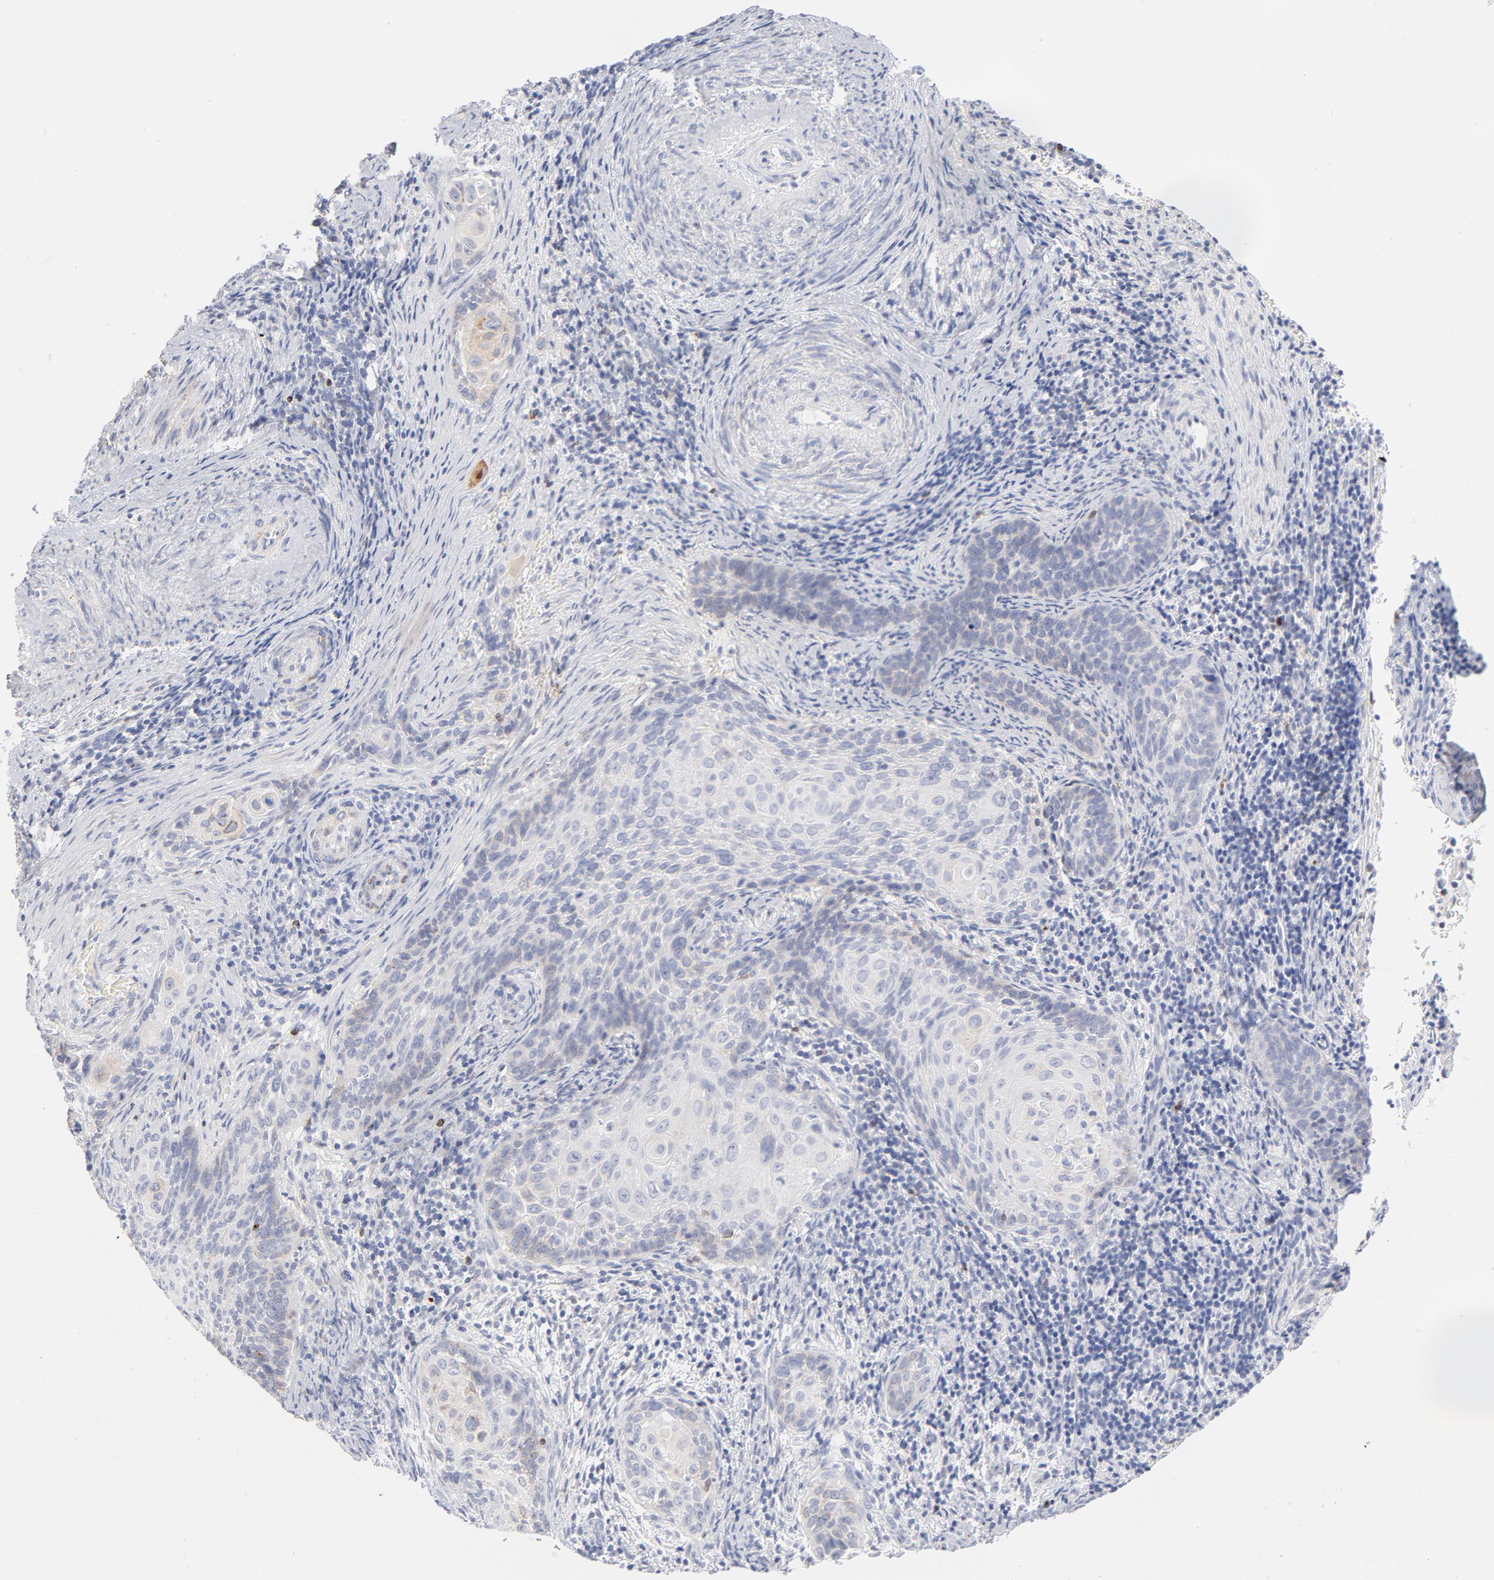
{"staining": {"intensity": "negative", "quantity": "none", "location": "none"}, "tissue": "cervical cancer", "cell_type": "Tumor cells", "image_type": "cancer", "snomed": [{"axis": "morphology", "description": "Squamous cell carcinoma, NOS"}, {"axis": "topography", "description": "Cervix"}], "caption": "Immunohistochemistry histopathology image of human squamous cell carcinoma (cervical) stained for a protein (brown), which exhibits no staining in tumor cells. The staining was performed using DAB to visualize the protein expression in brown, while the nuclei were stained in blue with hematoxylin (Magnification: 20x).", "gene": "MID1", "patient": {"sex": "female", "age": 33}}